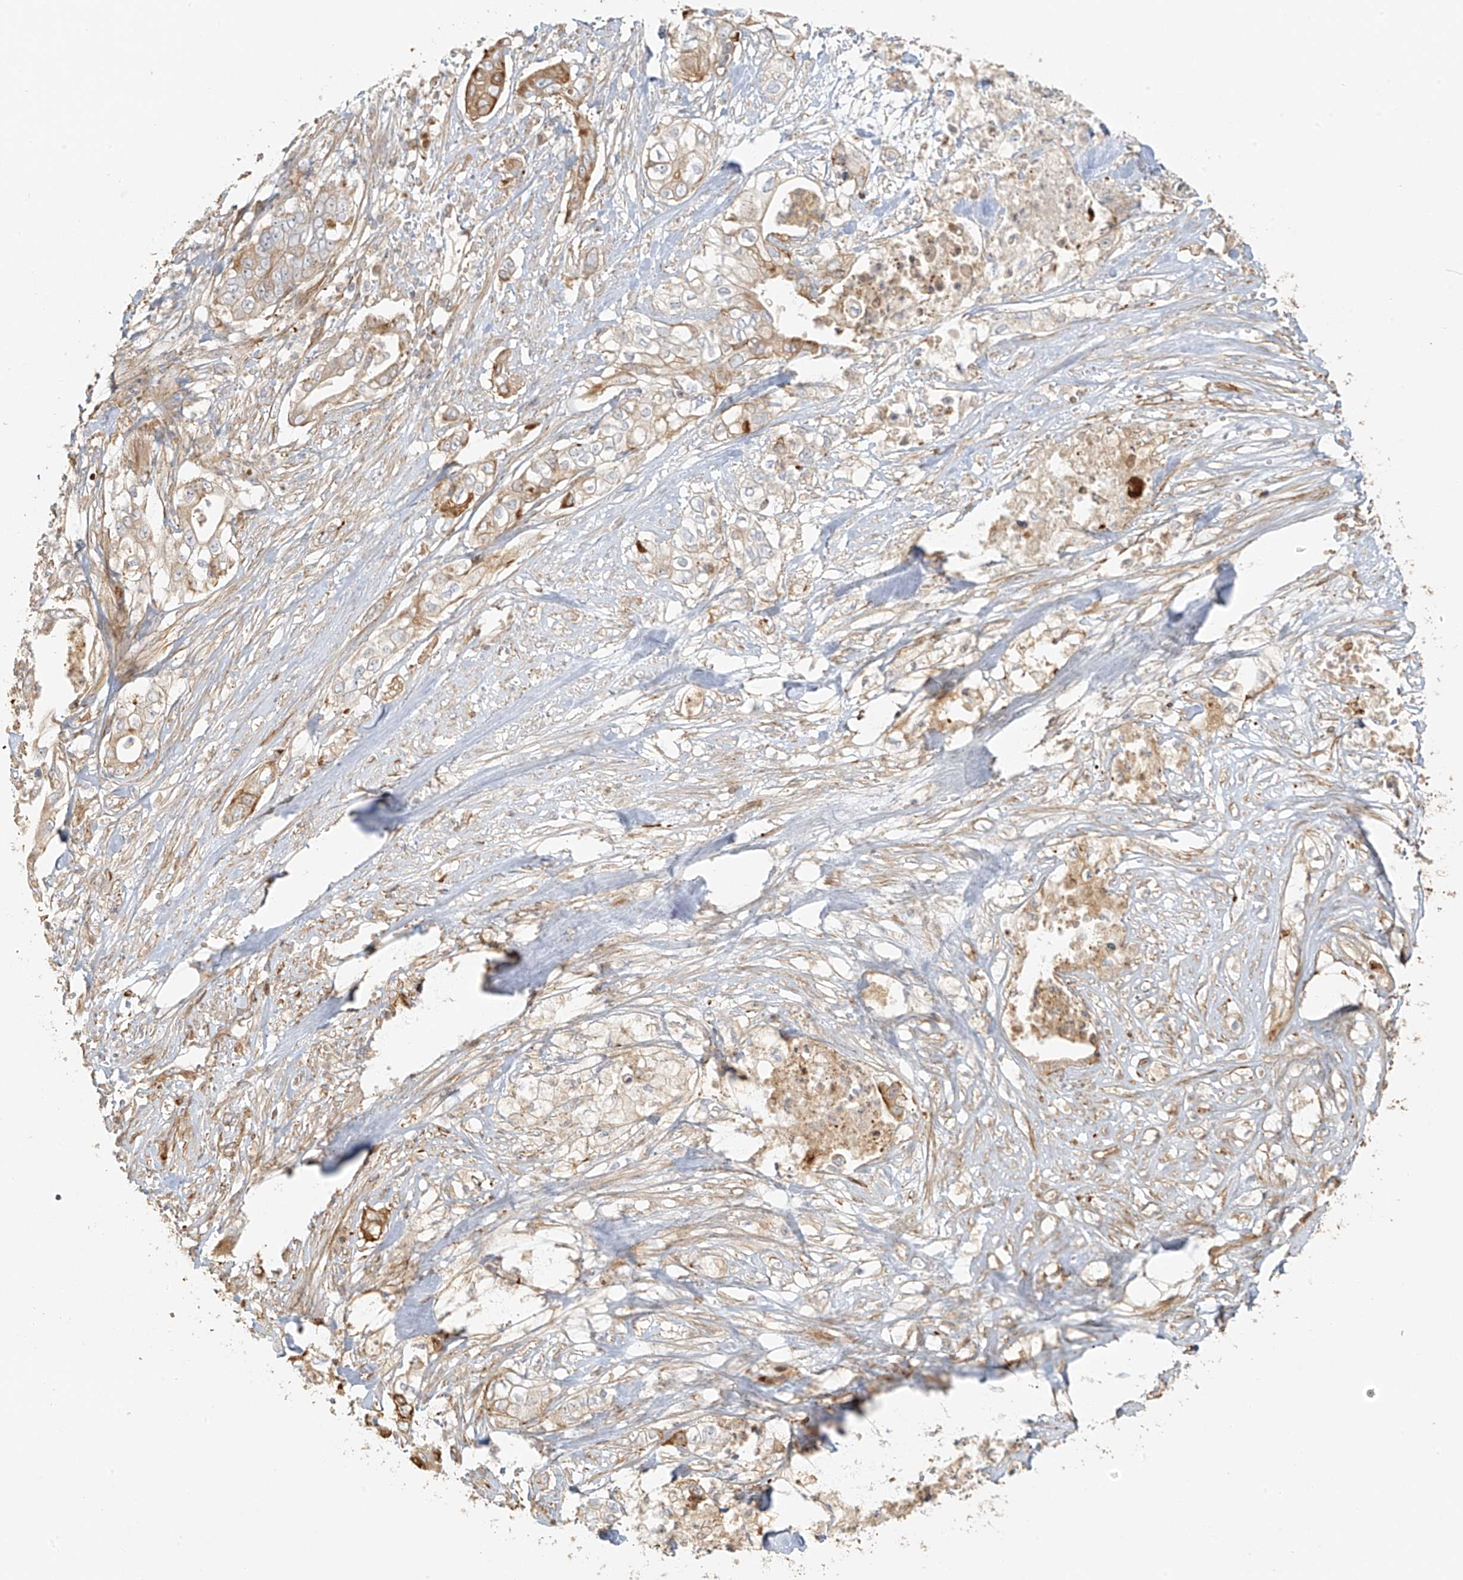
{"staining": {"intensity": "moderate", "quantity": "<25%", "location": "cytoplasmic/membranous"}, "tissue": "pancreatic cancer", "cell_type": "Tumor cells", "image_type": "cancer", "snomed": [{"axis": "morphology", "description": "Adenocarcinoma, NOS"}, {"axis": "topography", "description": "Pancreas"}], "caption": "Immunohistochemical staining of pancreatic cancer (adenocarcinoma) displays moderate cytoplasmic/membranous protein positivity in approximately <25% of tumor cells. The staining is performed using DAB (3,3'-diaminobenzidine) brown chromogen to label protein expression. The nuclei are counter-stained blue using hematoxylin.", "gene": "MIPEP", "patient": {"sex": "female", "age": 78}}